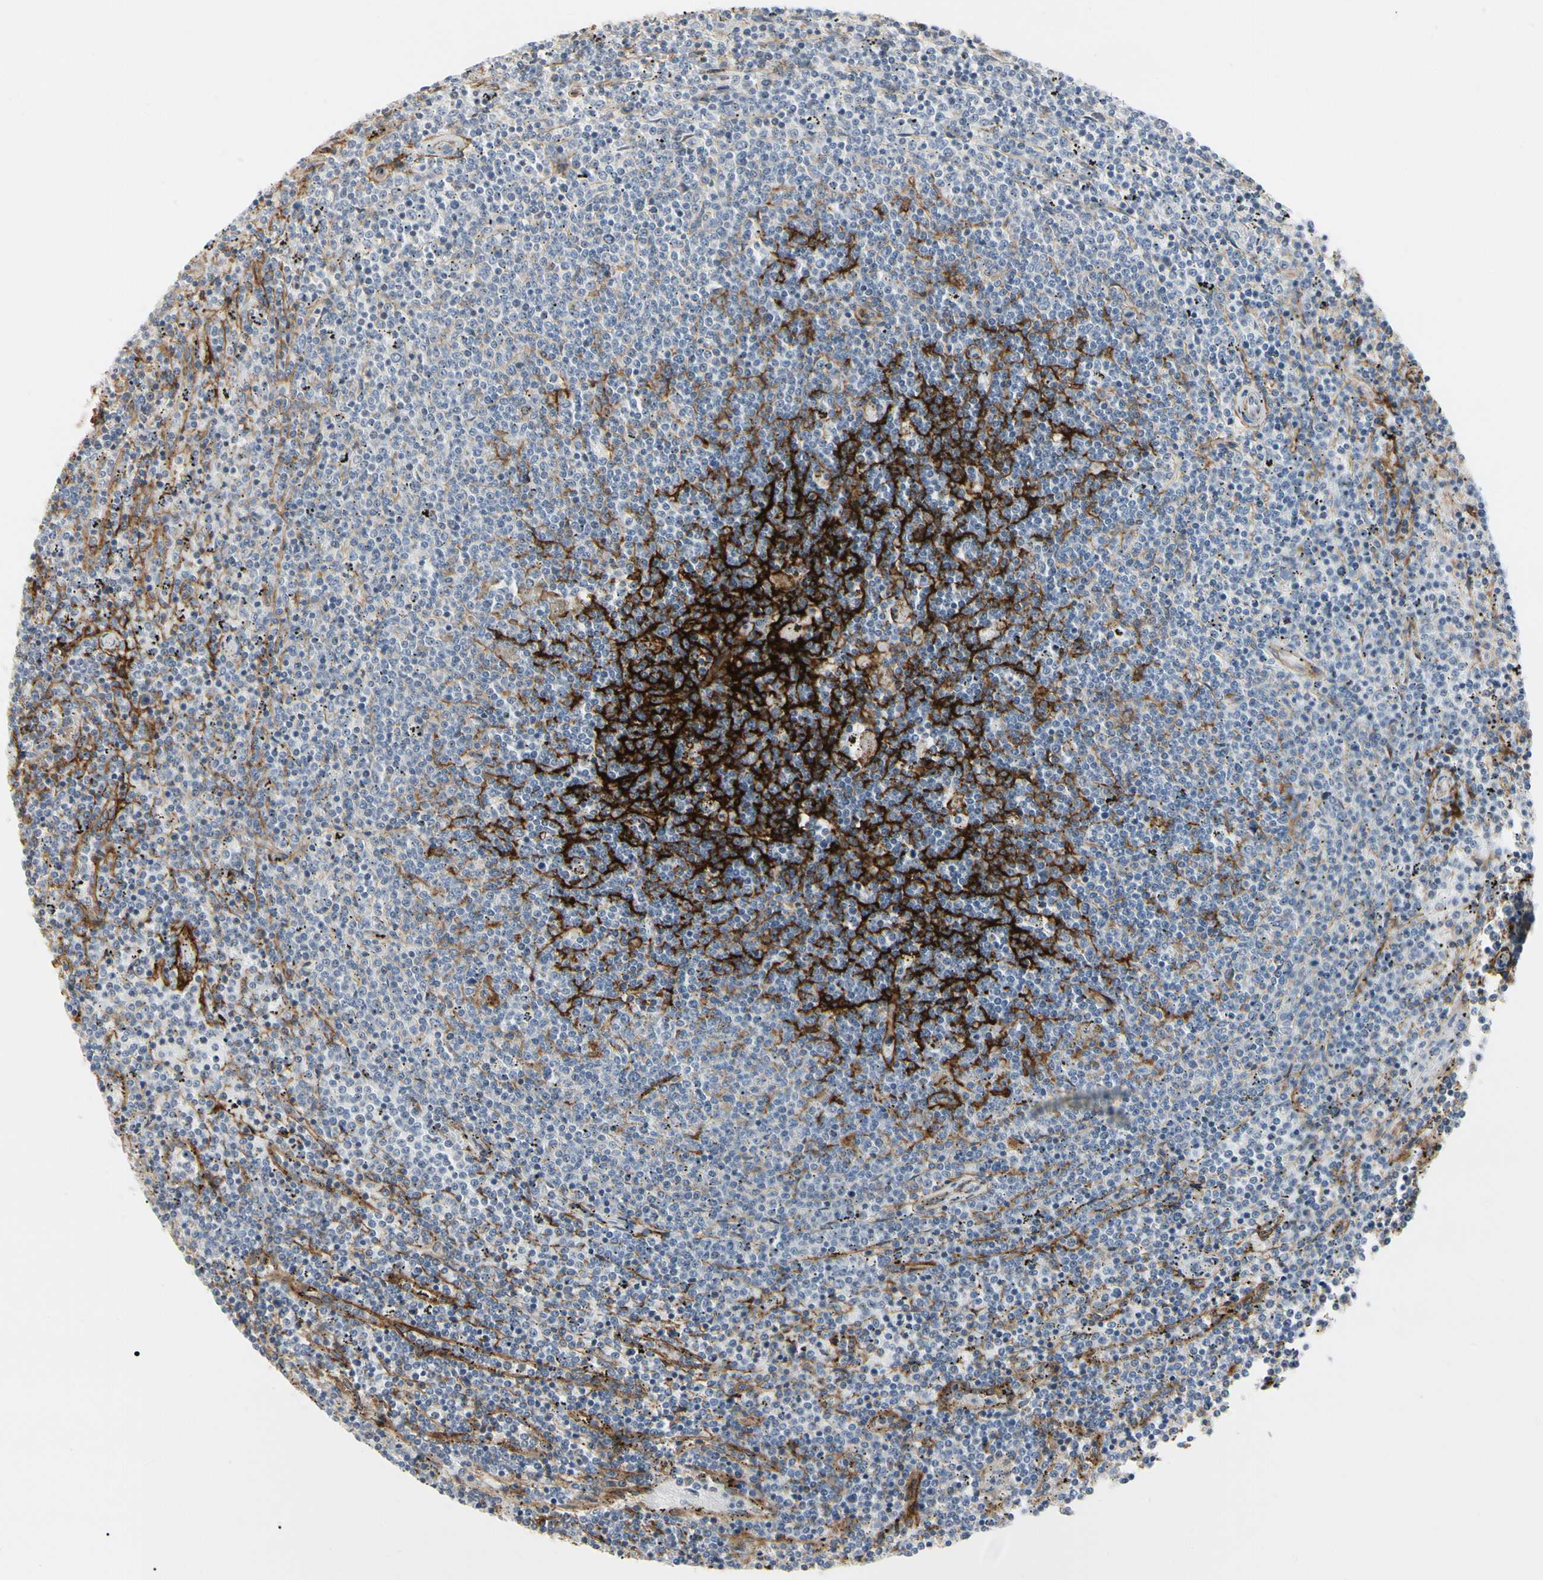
{"staining": {"intensity": "negative", "quantity": "none", "location": "none"}, "tissue": "lymphoma", "cell_type": "Tumor cells", "image_type": "cancer", "snomed": [{"axis": "morphology", "description": "Malignant lymphoma, non-Hodgkin's type, Low grade"}, {"axis": "topography", "description": "Spleen"}], "caption": "Low-grade malignant lymphoma, non-Hodgkin's type was stained to show a protein in brown. There is no significant expression in tumor cells.", "gene": "GGT5", "patient": {"sex": "female", "age": 50}}